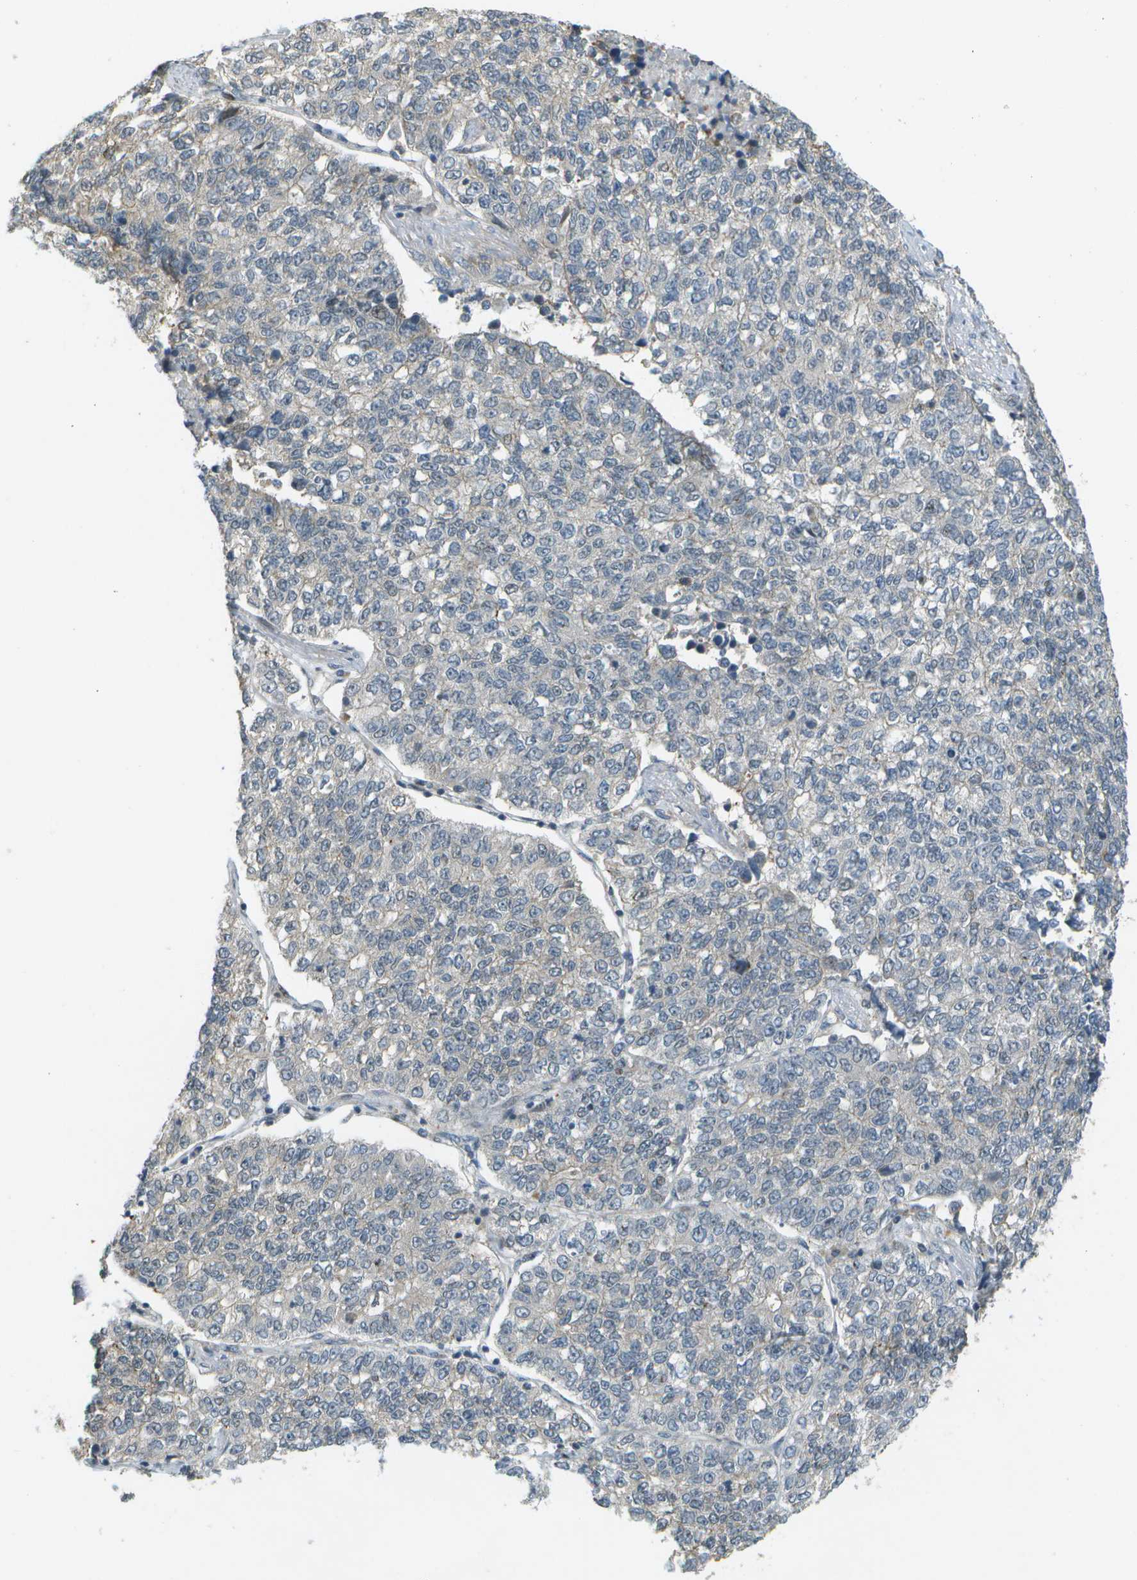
{"staining": {"intensity": "negative", "quantity": "none", "location": "none"}, "tissue": "lung cancer", "cell_type": "Tumor cells", "image_type": "cancer", "snomed": [{"axis": "morphology", "description": "Adenocarcinoma, NOS"}, {"axis": "topography", "description": "Lung"}], "caption": "Tumor cells are negative for protein expression in human lung adenocarcinoma.", "gene": "WNK2", "patient": {"sex": "male", "age": 49}}